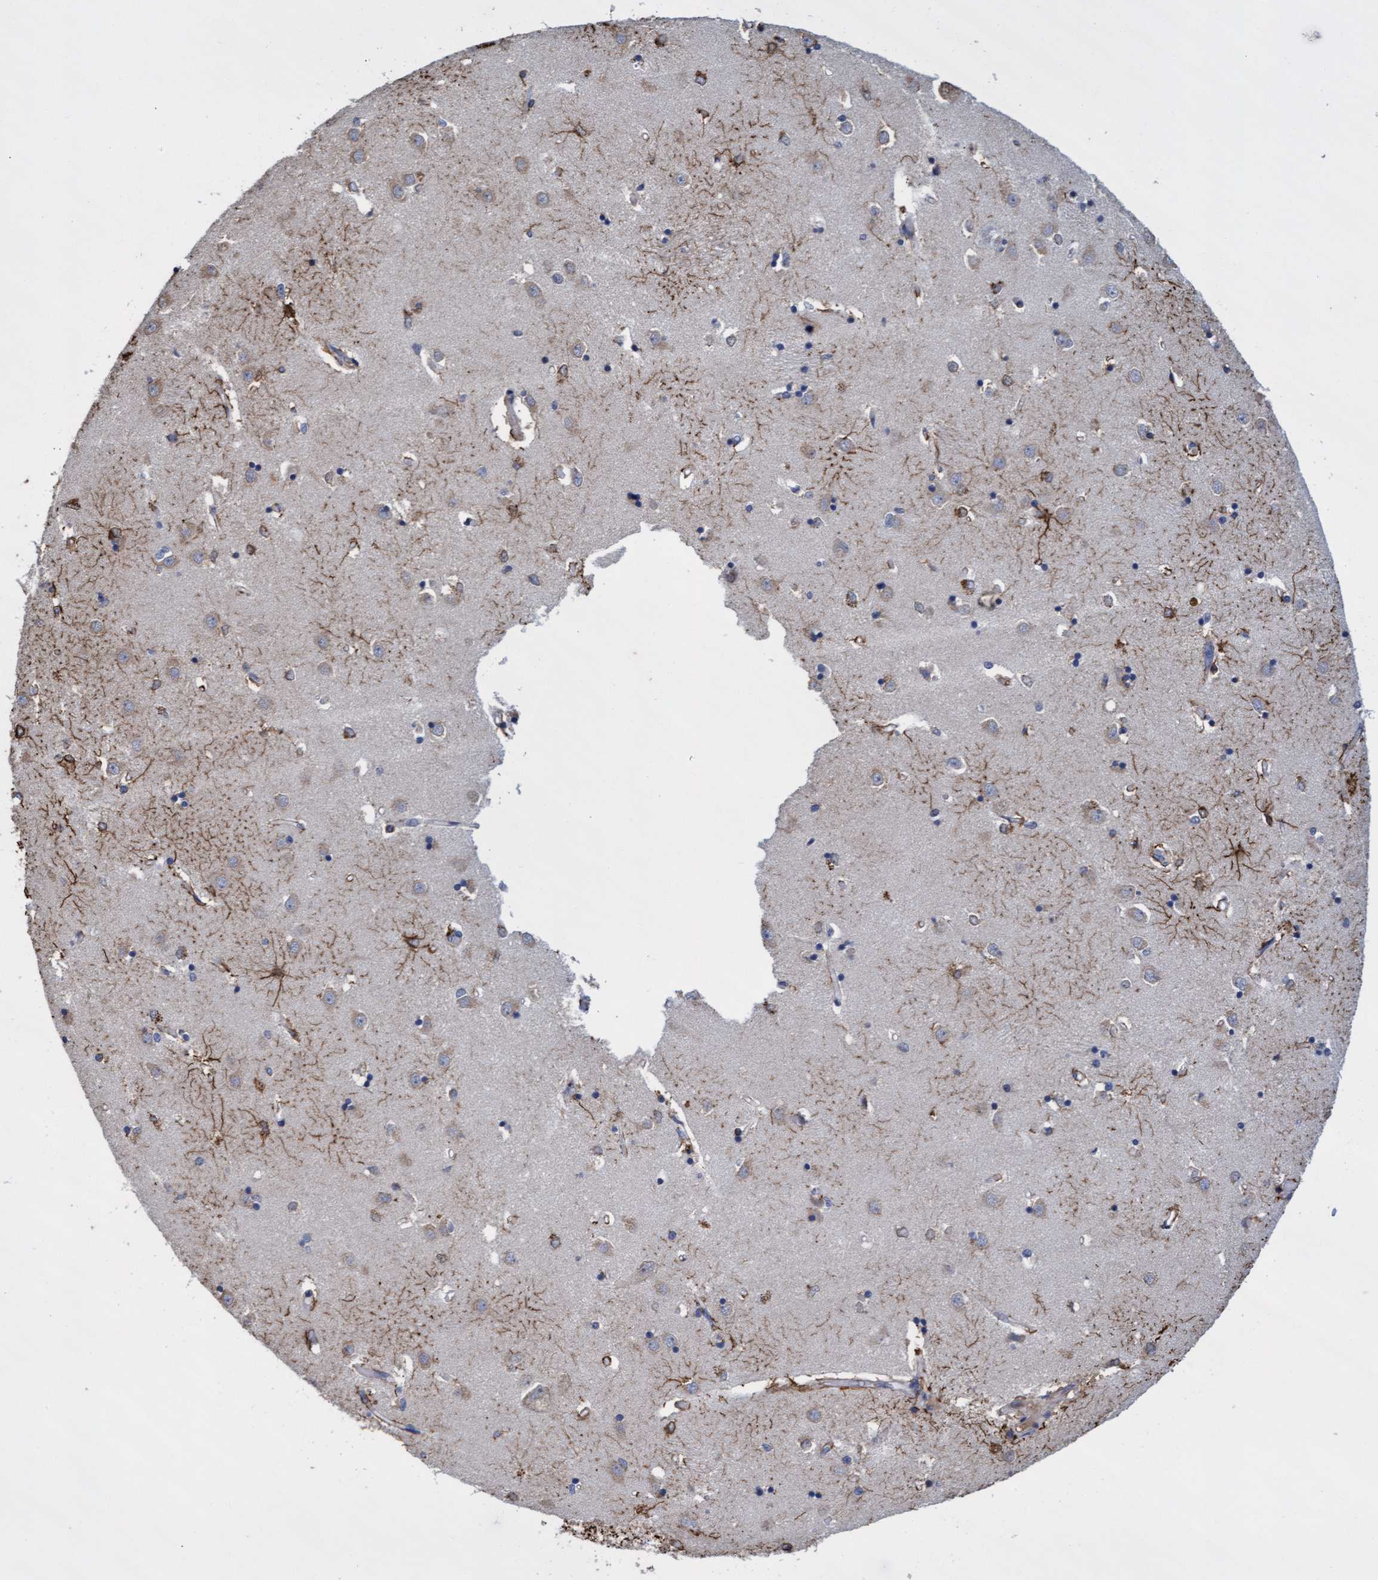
{"staining": {"intensity": "strong", "quantity": "25%-75%", "location": "cytoplasmic/membranous"}, "tissue": "caudate", "cell_type": "Glial cells", "image_type": "normal", "snomed": [{"axis": "morphology", "description": "Normal tissue, NOS"}, {"axis": "topography", "description": "Lateral ventricle wall"}], "caption": "Human caudate stained with a protein marker reveals strong staining in glial cells.", "gene": "GPR39", "patient": {"sex": "male", "age": 45}}